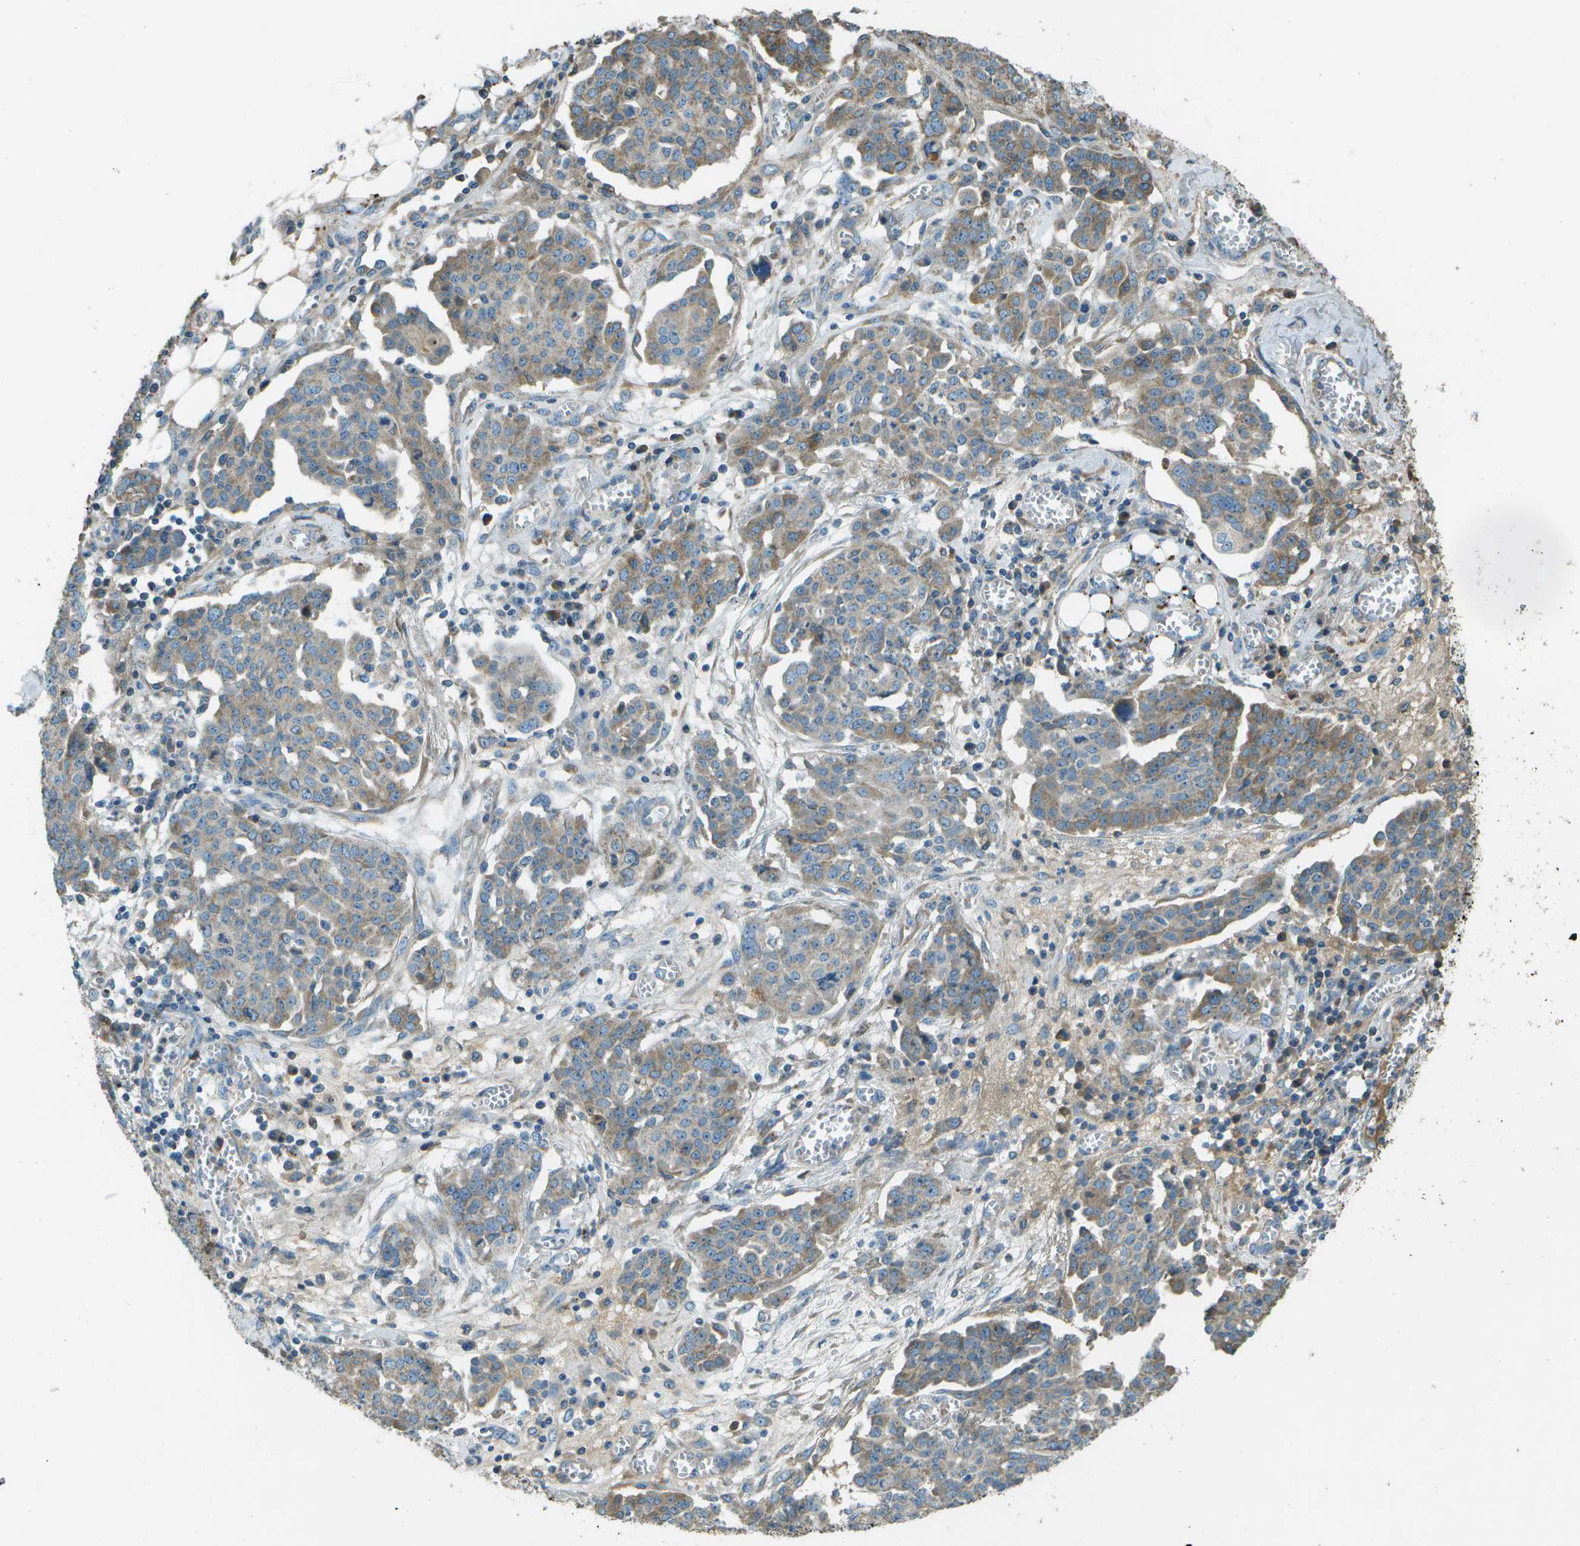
{"staining": {"intensity": "moderate", "quantity": "25%-75%", "location": "cytoplasmic/membranous"}, "tissue": "ovarian cancer", "cell_type": "Tumor cells", "image_type": "cancer", "snomed": [{"axis": "morphology", "description": "Cystadenocarcinoma, serous, NOS"}, {"axis": "topography", "description": "Soft tissue"}, {"axis": "topography", "description": "Ovary"}], "caption": "Immunohistochemistry histopathology image of neoplastic tissue: human serous cystadenocarcinoma (ovarian) stained using immunohistochemistry exhibits medium levels of moderate protein expression localized specifically in the cytoplasmic/membranous of tumor cells, appearing as a cytoplasmic/membranous brown color.", "gene": "PXYLP1", "patient": {"sex": "female", "age": 57}}